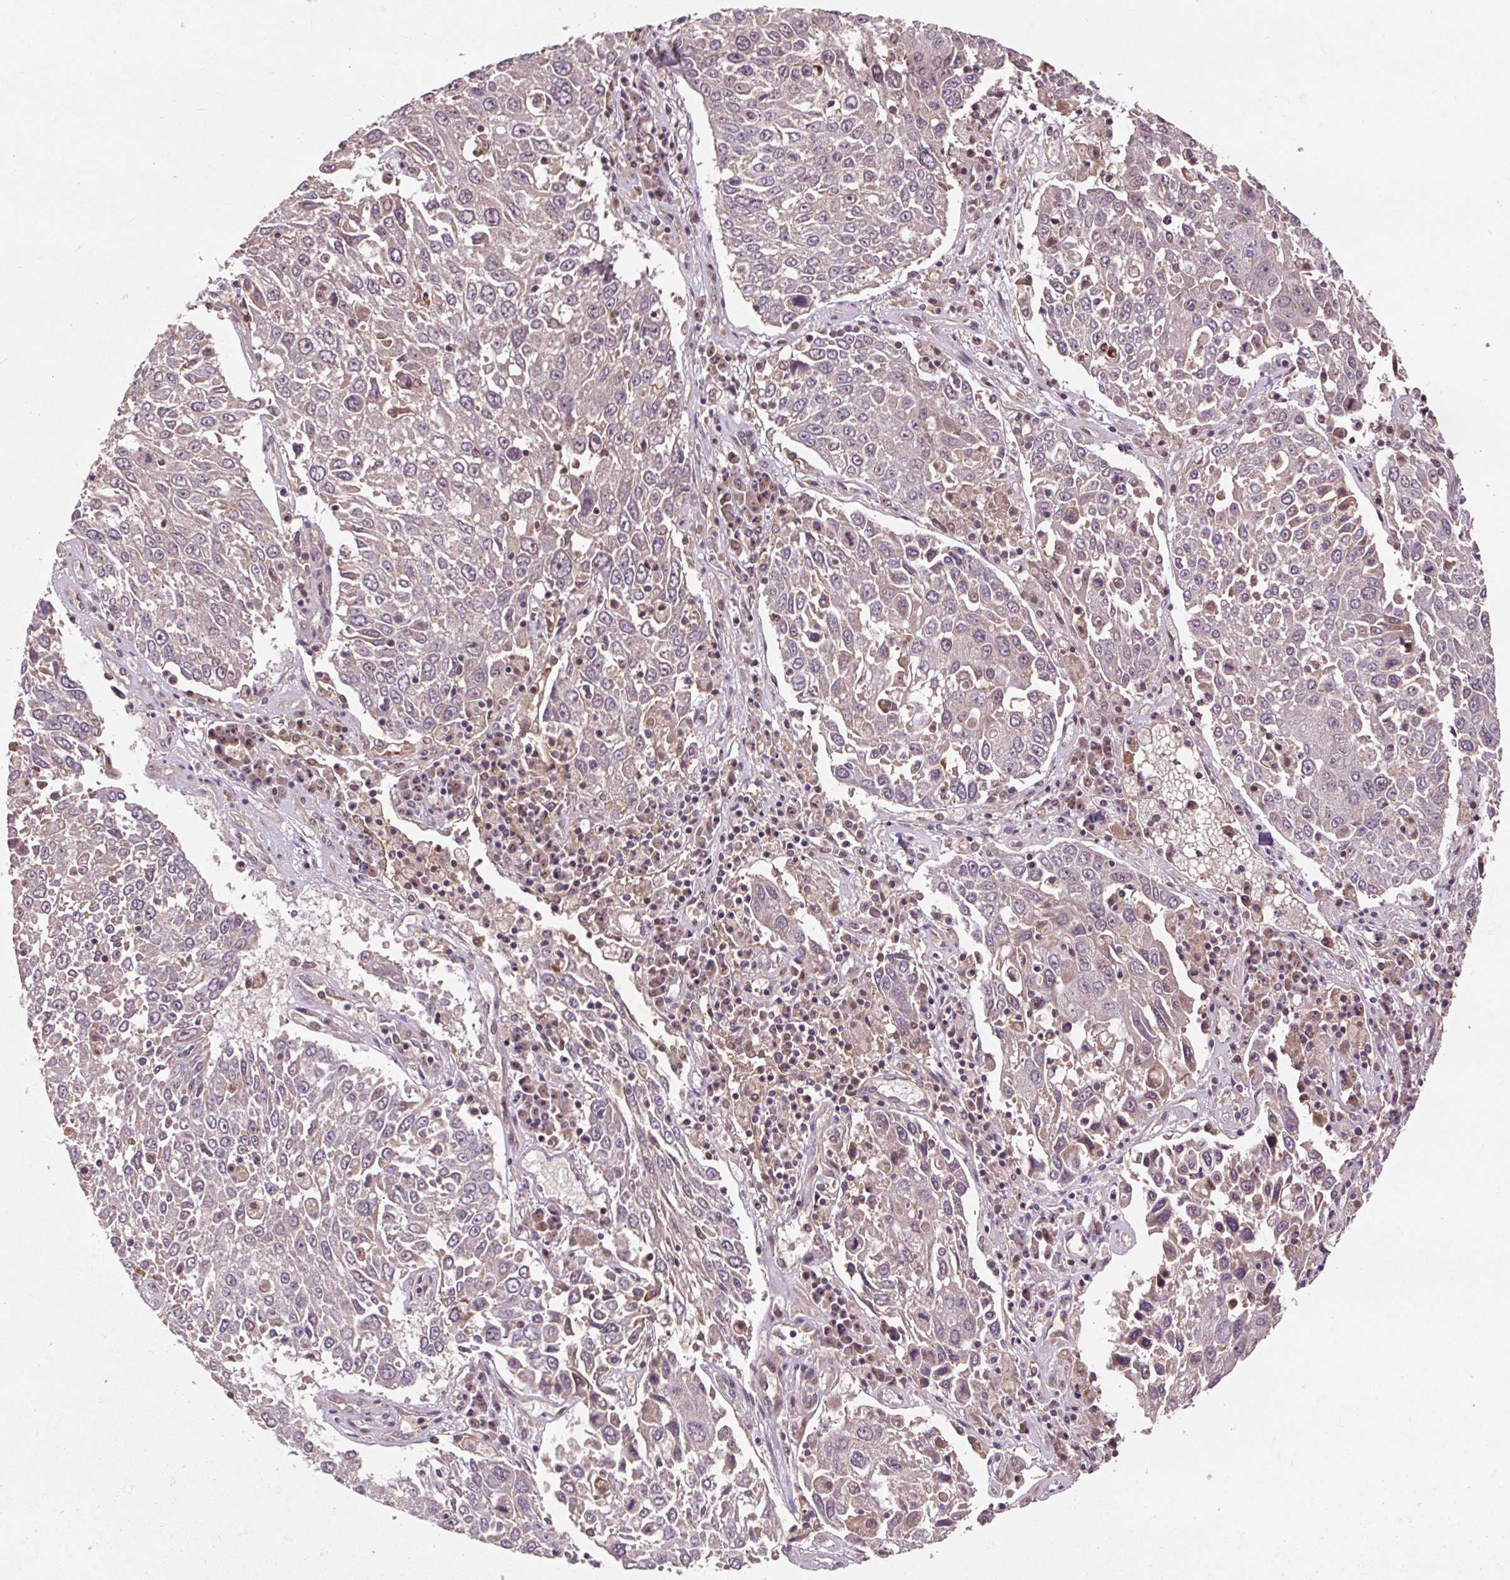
{"staining": {"intensity": "weak", "quantity": "<25%", "location": "cytoplasmic/membranous"}, "tissue": "lung cancer", "cell_type": "Tumor cells", "image_type": "cancer", "snomed": [{"axis": "morphology", "description": "Squamous cell carcinoma, NOS"}, {"axis": "topography", "description": "Lung"}], "caption": "Human squamous cell carcinoma (lung) stained for a protein using IHC reveals no positivity in tumor cells.", "gene": "MMS19", "patient": {"sex": "male", "age": 65}}